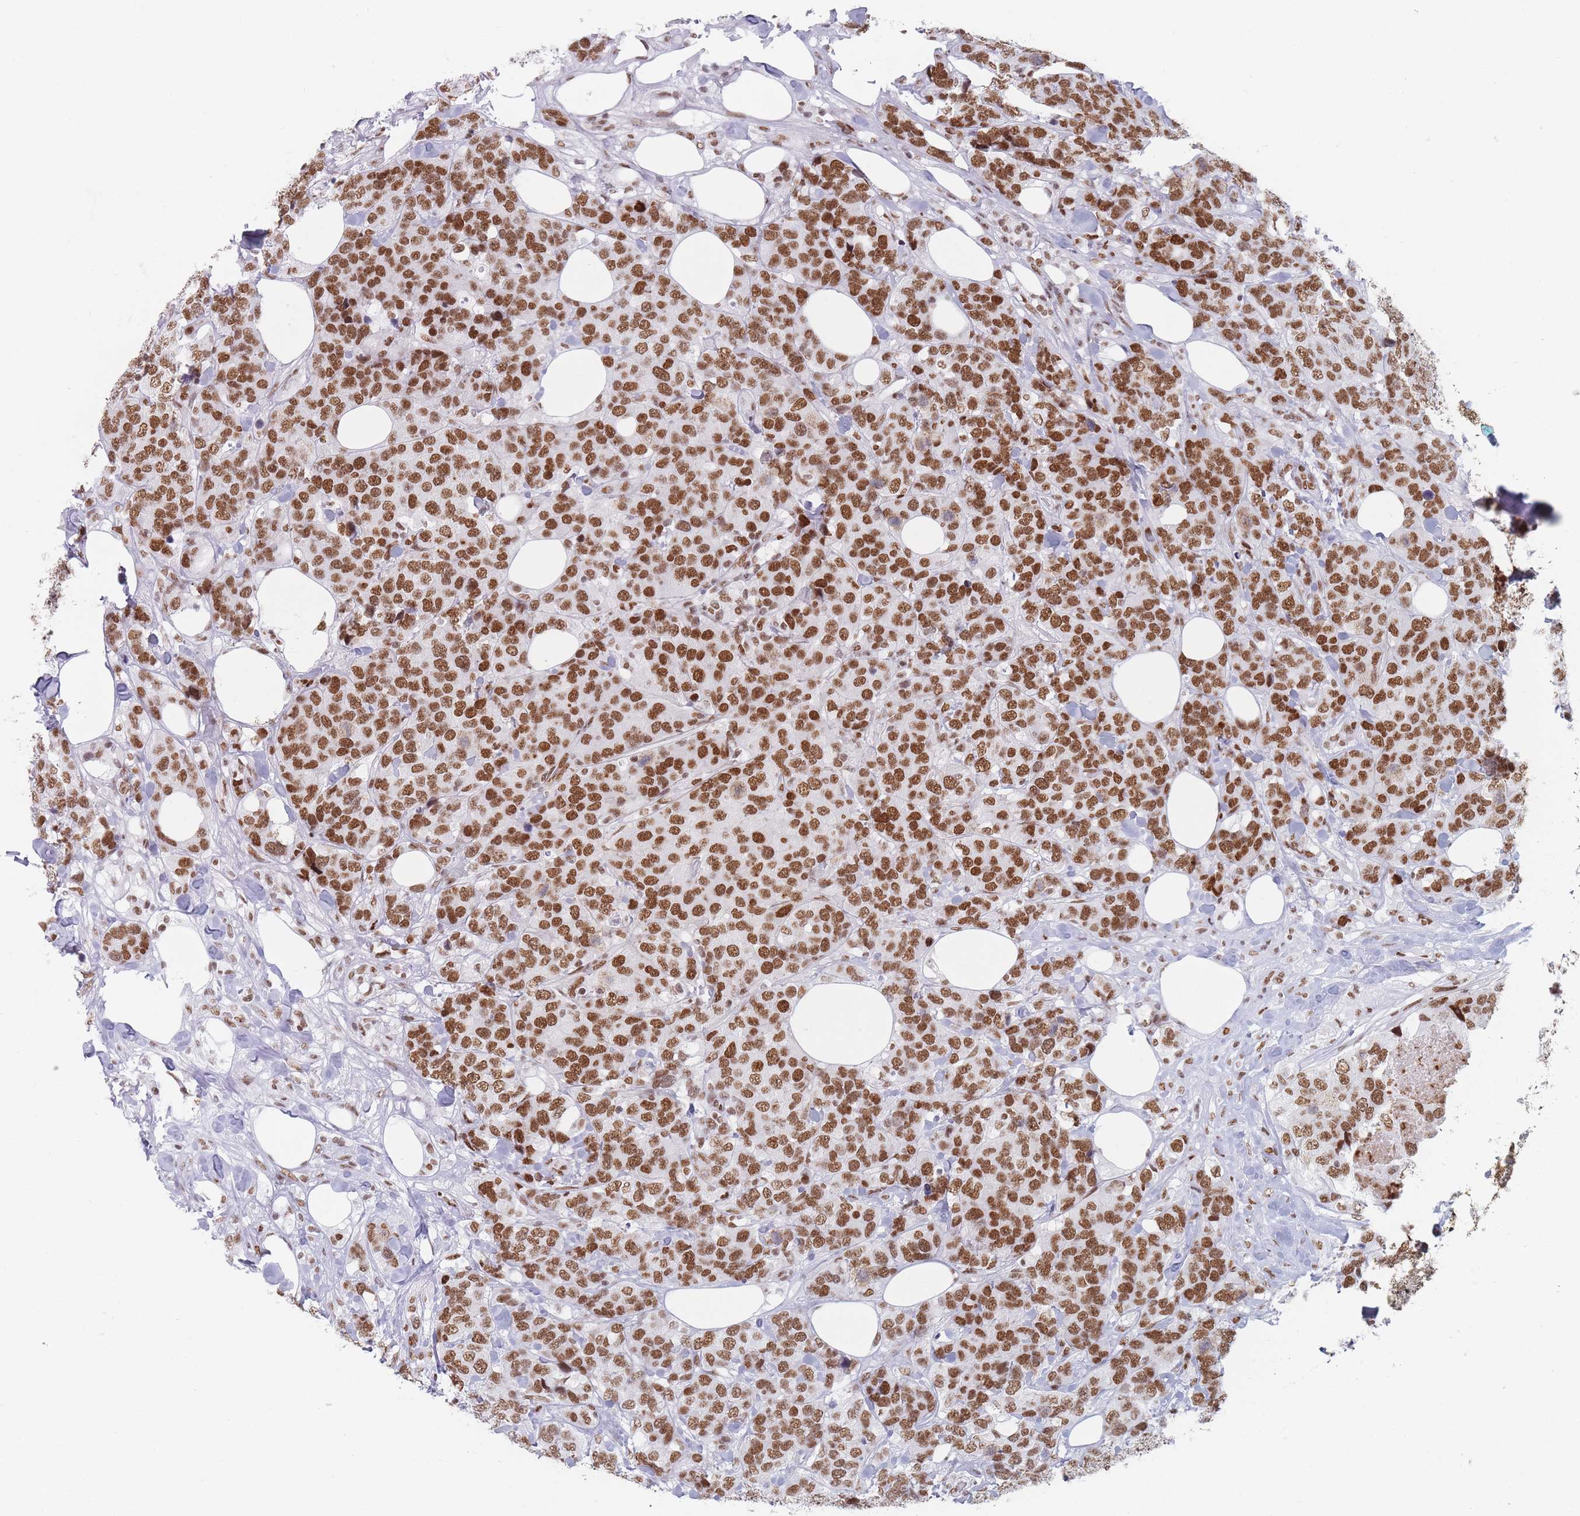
{"staining": {"intensity": "moderate", "quantity": ">75%", "location": "nuclear"}, "tissue": "breast cancer", "cell_type": "Tumor cells", "image_type": "cancer", "snomed": [{"axis": "morphology", "description": "Lobular carcinoma"}, {"axis": "topography", "description": "Breast"}], "caption": "A brown stain shows moderate nuclear positivity of a protein in human lobular carcinoma (breast) tumor cells.", "gene": "SAFB2", "patient": {"sex": "female", "age": 59}}